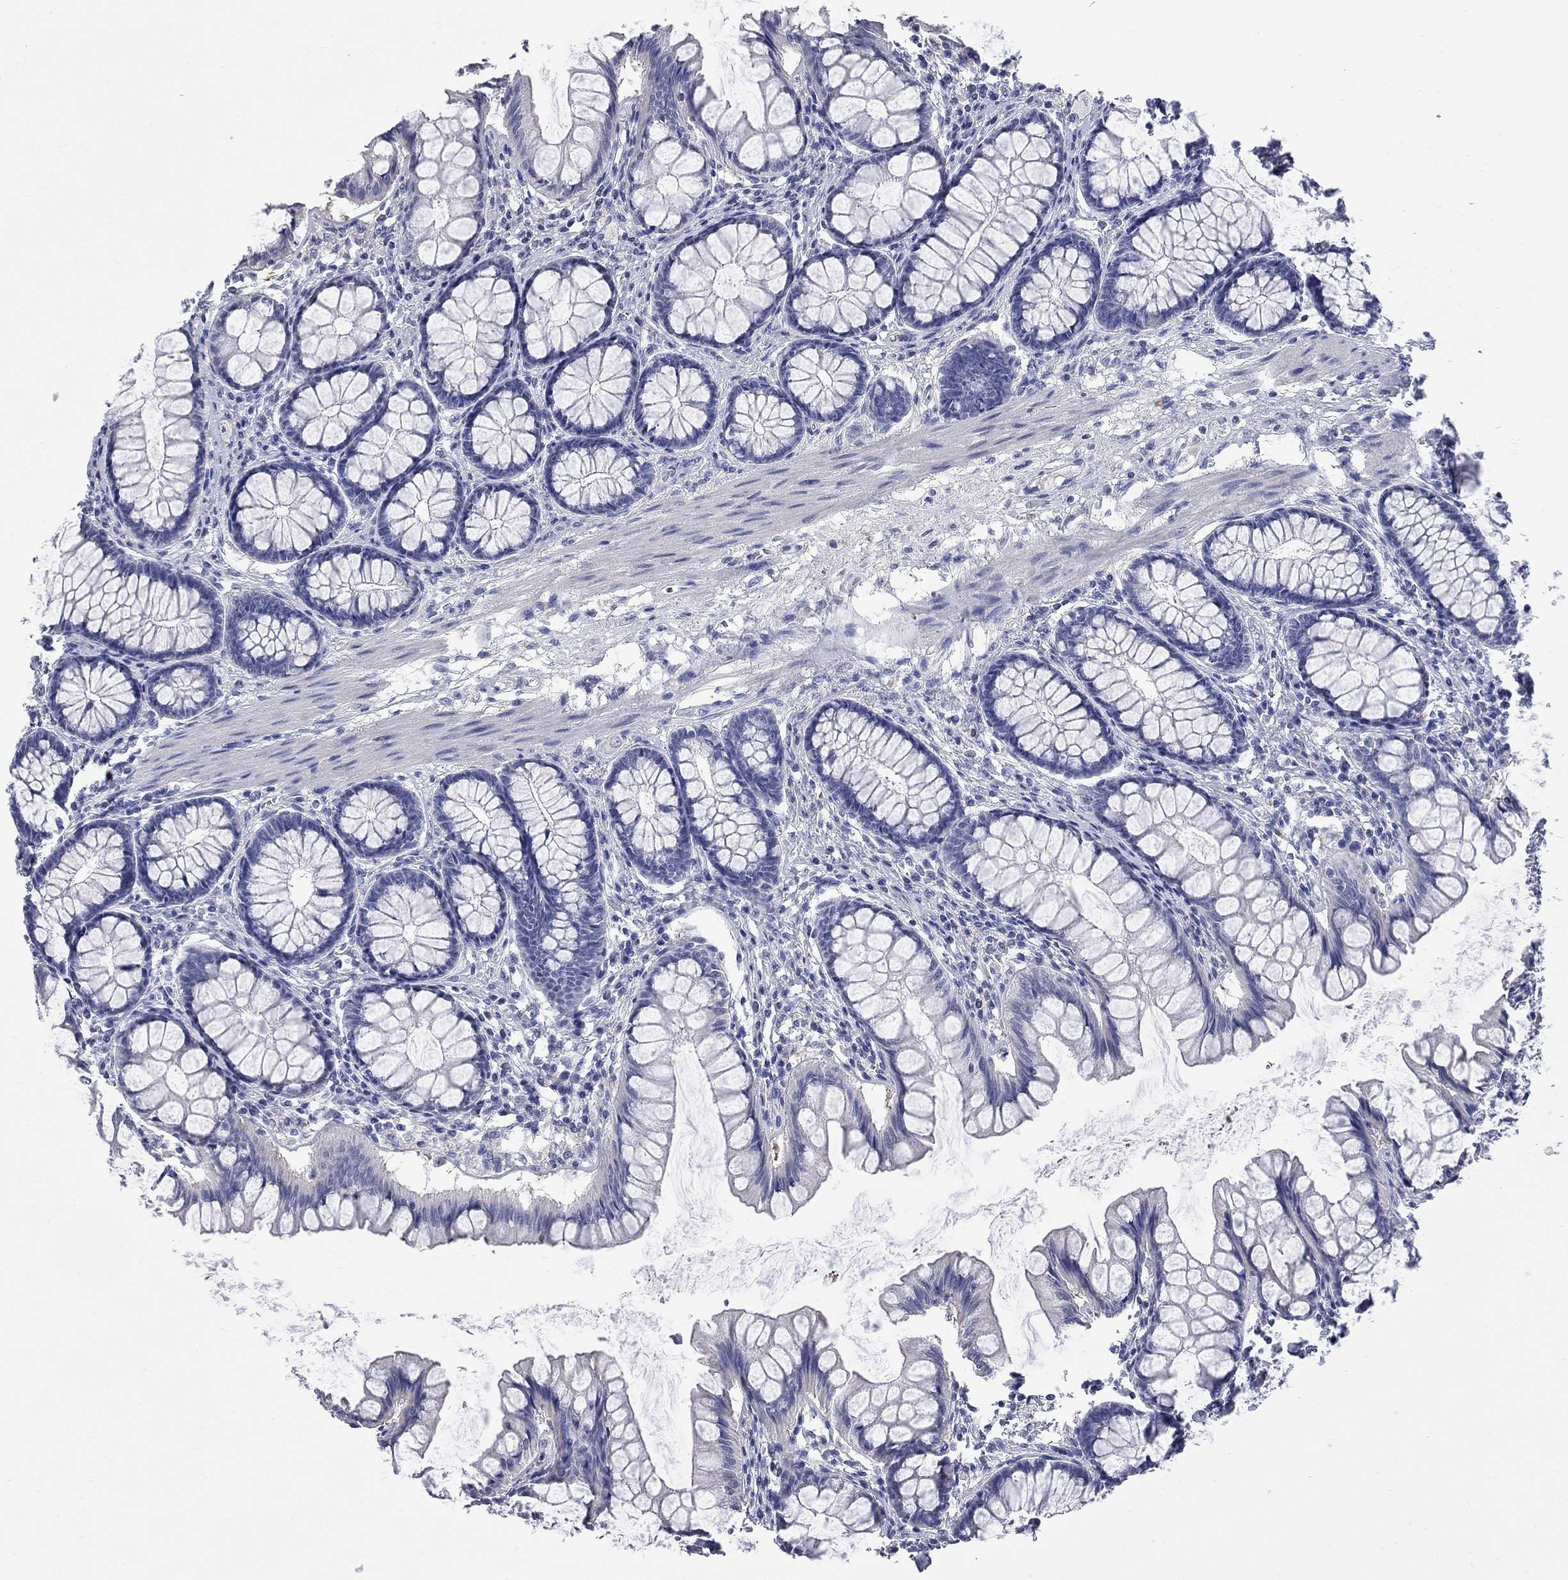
{"staining": {"intensity": "negative", "quantity": "none", "location": "none"}, "tissue": "colon", "cell_type": "Endothelial cells", "image_type": "normal", "snomed": [{"axis": "morphology", "description": "Normal tissue, NOS"}, {"axis": "topography", "description": "Colon"}], "caption": "Immunohistochemical staining of normal human colon shows no significant expression in endothelial cells.", "gene": "FAM221B", "patient": {"sex": "female", "age": 65}}